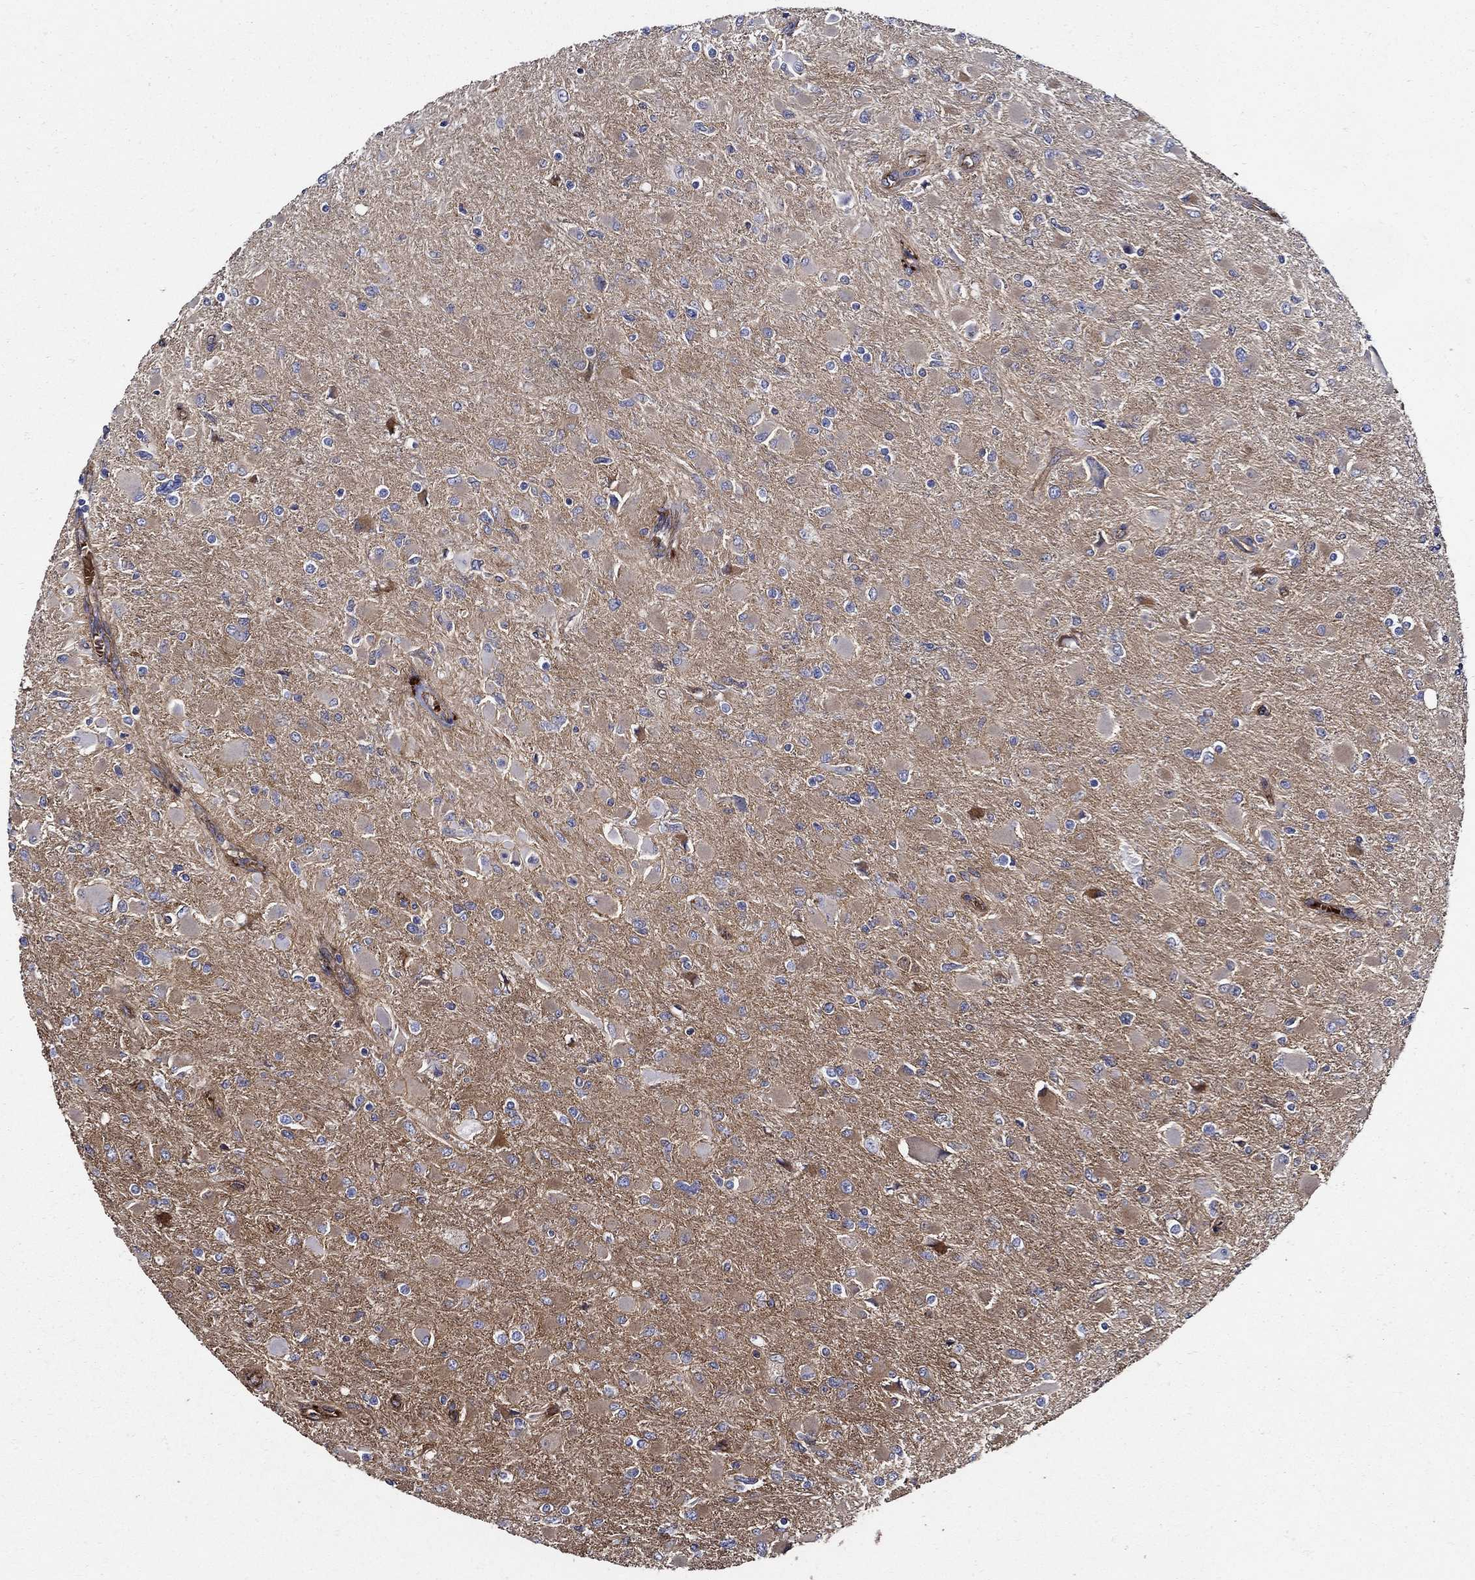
{"staining": {"intensity": "negative", "quantity": "none", "location": "none"}, "tissue": "glioma", "cell_type": "Tumor cells", "image_type": "cancer", "snomed": [{"axis": "morphology", "description": "Glioma, malignant, High grade"}, {"axis": "topography", "description": "Cerebral cortex"}], "caption": "Protein analysis of glioma shows no significant staining in tumor cells. (Stains: DAB IHC with hematoxylin counter stain, Microscopy: brightfield microscopy at high magnification).", "gene": "APBB3", "patient": {"sex": "female", "age": 36}}